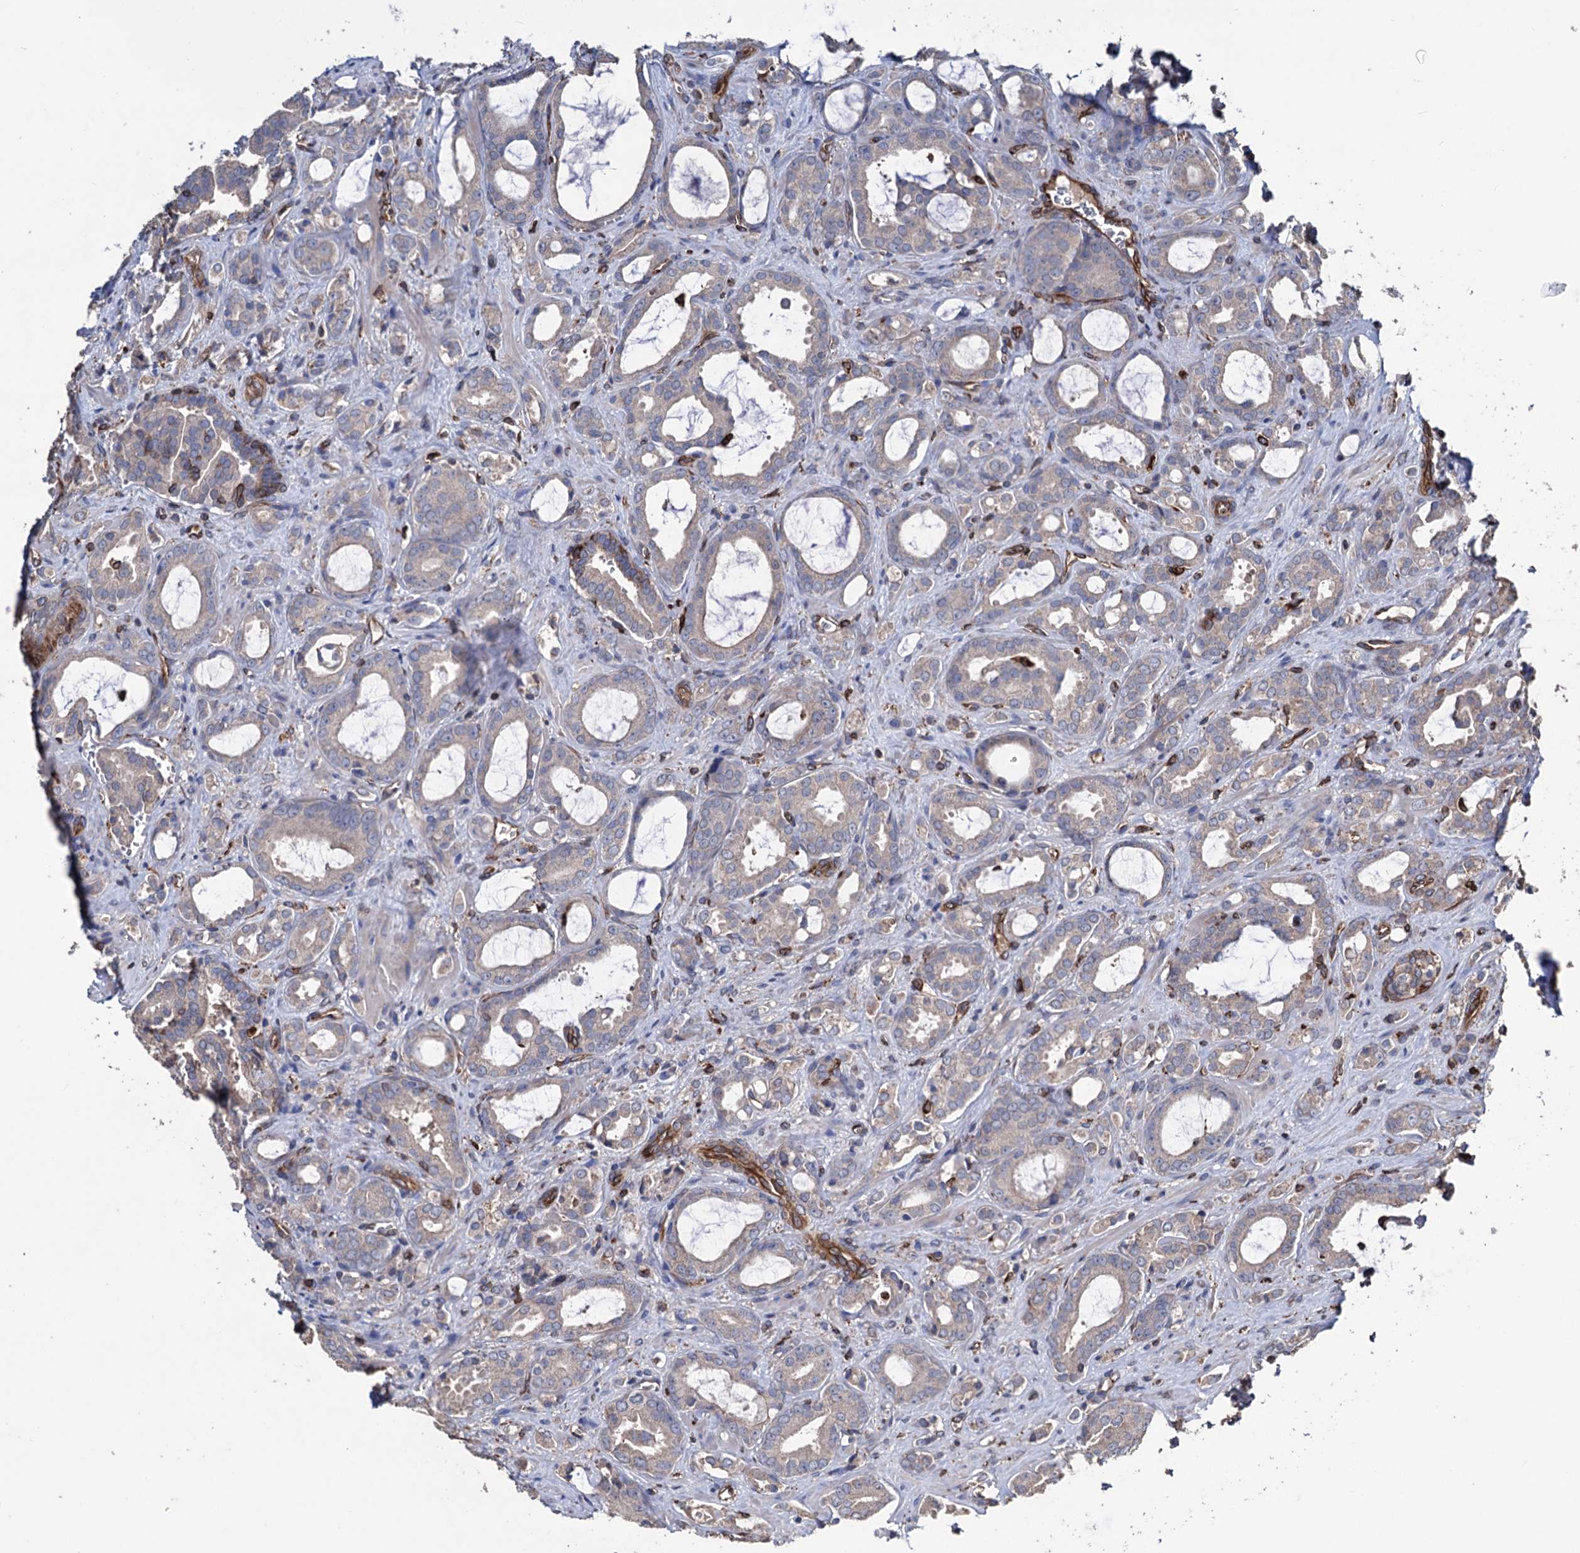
{"staining": {"intensity": "negative", "quantity": "none", "location": "none"}, "tissue": "prostate cancer", "cell_type": "Tumor cells", "image_type": "cancer", "snomed": [{"axis": "morphology", "description": "Adenocarcinoma, High grade"}, {"axis": "topography", "description": "Prostate"}], "caption": "Tumor cells show no significant protein staining in high-grade adenocarcinoma (prostate). (Brightfield microscopy of DAB (3,3'-diaminobenzidine) IHC at high magnification).", "gene": "STING1", "patient": {"sex": "male", "age": 72}}